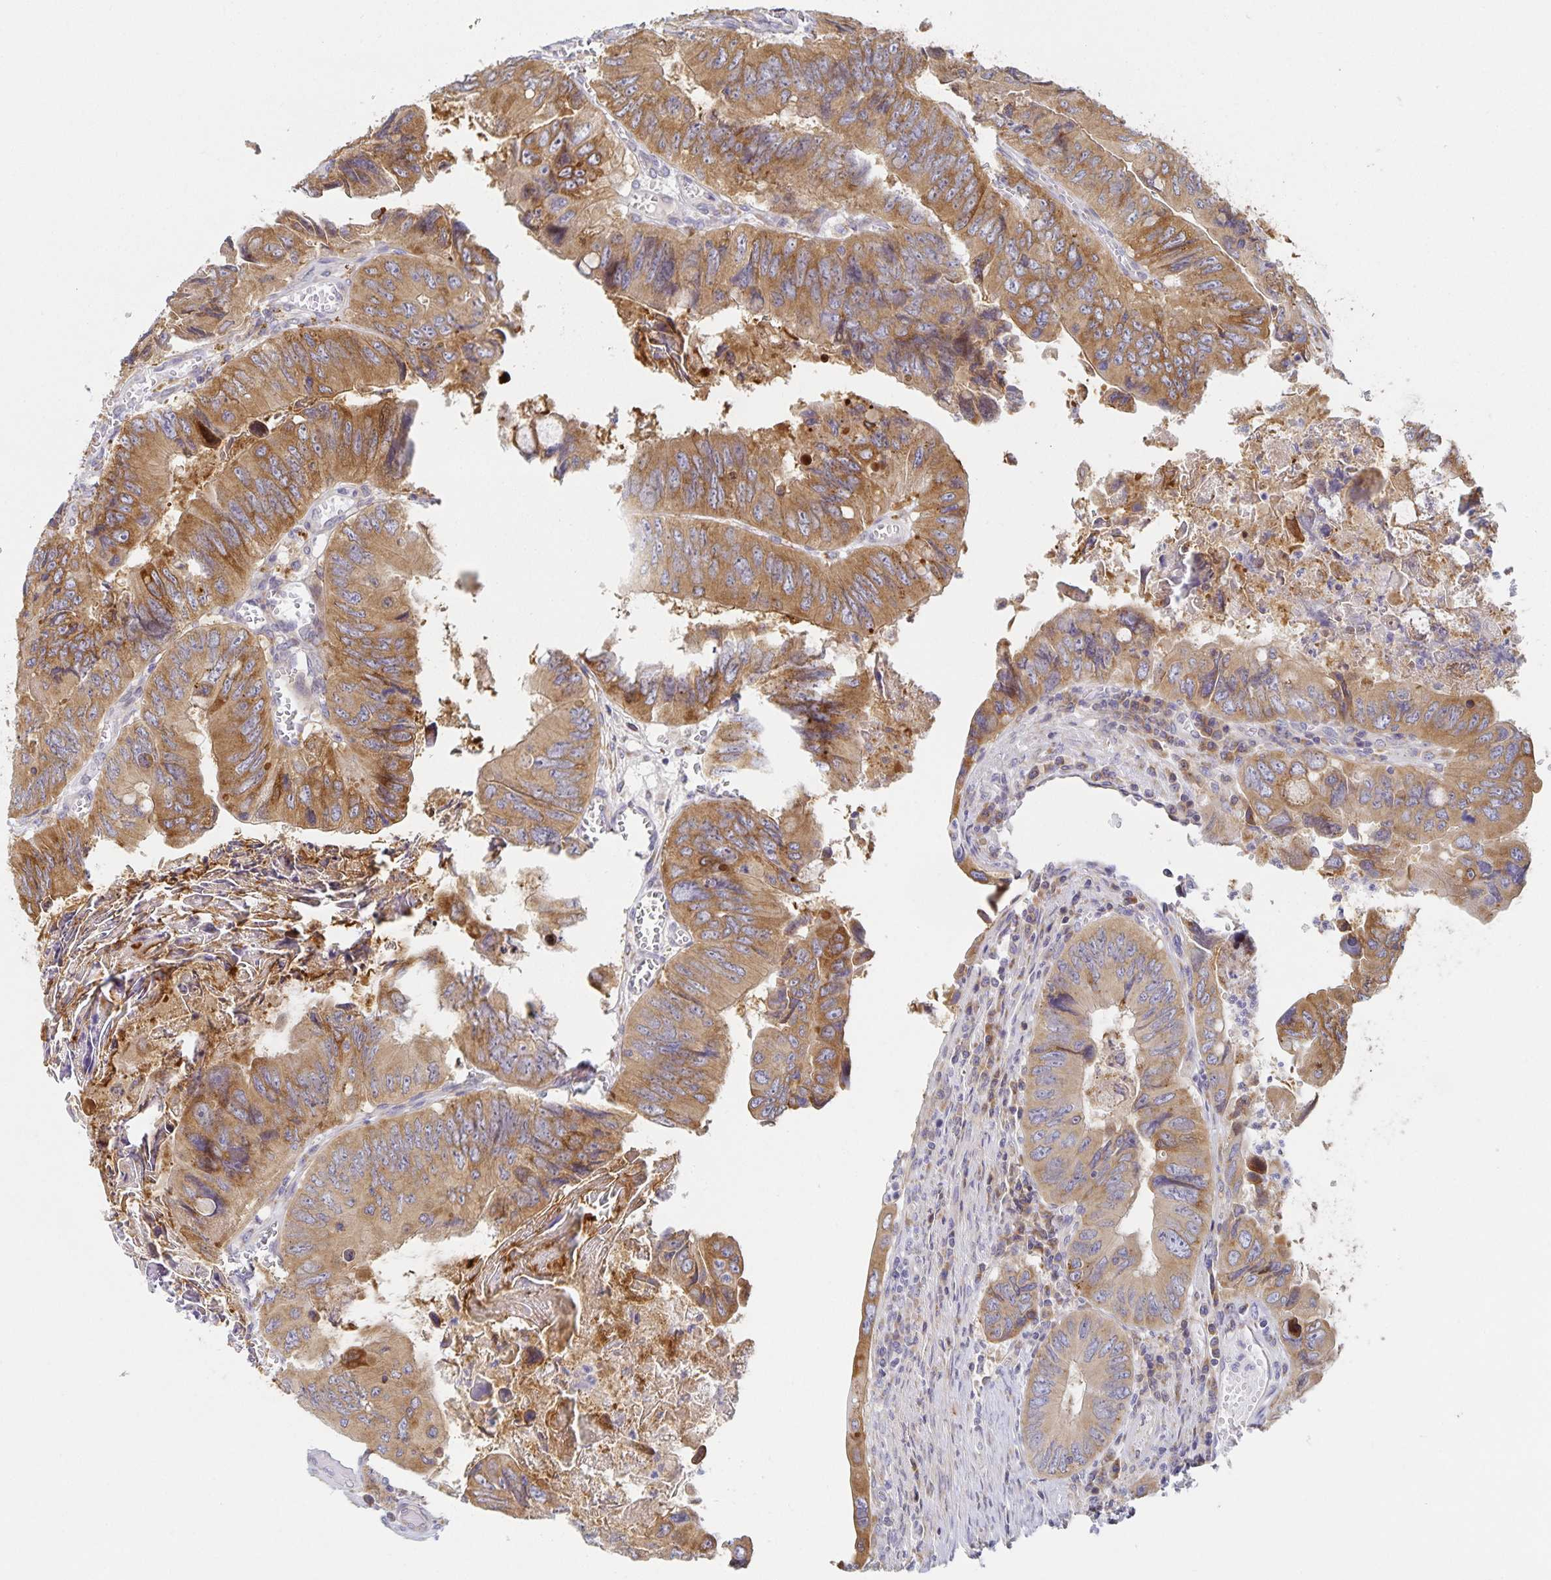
{"staining": {"intensity": "moderate", "quantity": ">75%", "location": "cytoplasmic/membranous"}, "tissue": "colorectal cancer", "cell_type": "Tumor cells", "image_type": "cancer", "snomed": [{"axis": "morphology", "description": "Adenocarcinoma, NOS"}, {"axis": "topography", "description": "Colon"}], "caption": "Moderate cytoplasmic/membranous expression is present in approximately >75% of tumor cells in colorectal cancer.", "gene": "NOMO1", "patient": {"sex": "female", "age": 84}}